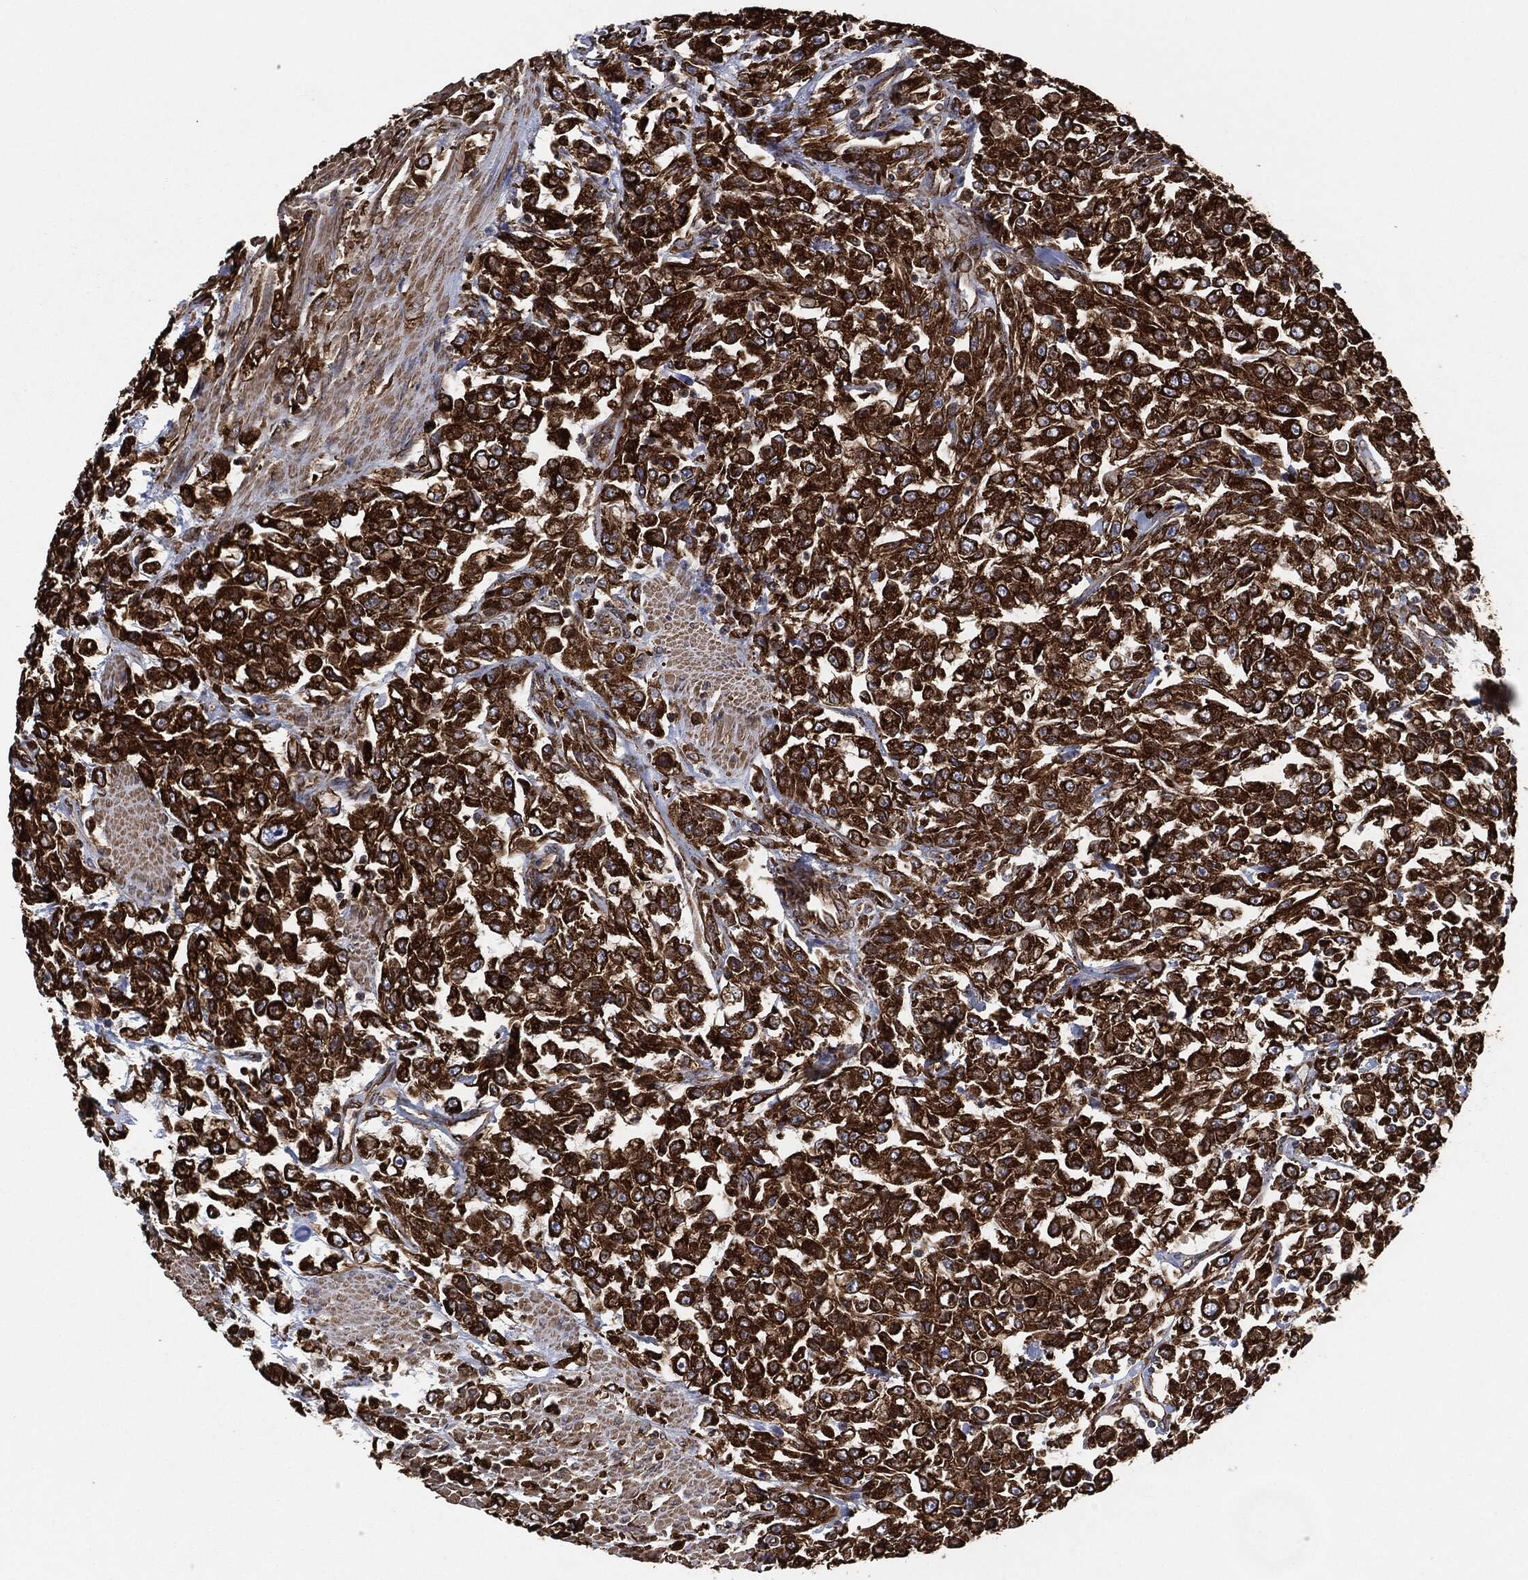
{"staining": {"intensity": "strong", "quantity": ">75%", "location": "cytoplasmic/membranous"}, "tissue": "urothelial cancer", "cell_type": "Tumor cells", "image_type": "cancer", "snomed": [{"axis": "morphology", "description": "Urothelial carcinoma, High grade"}, {"axis": "topography", "description": "Urinary bladder"}], "caption": "Approximately >75% of tumor cells in urothelial cancer reveal strong cytoplasmic/membranous protein expression as visualized by brown immunohistochemical staining.", "gene": "AMFR", "patient": {"sex": "male", "age": 46}}